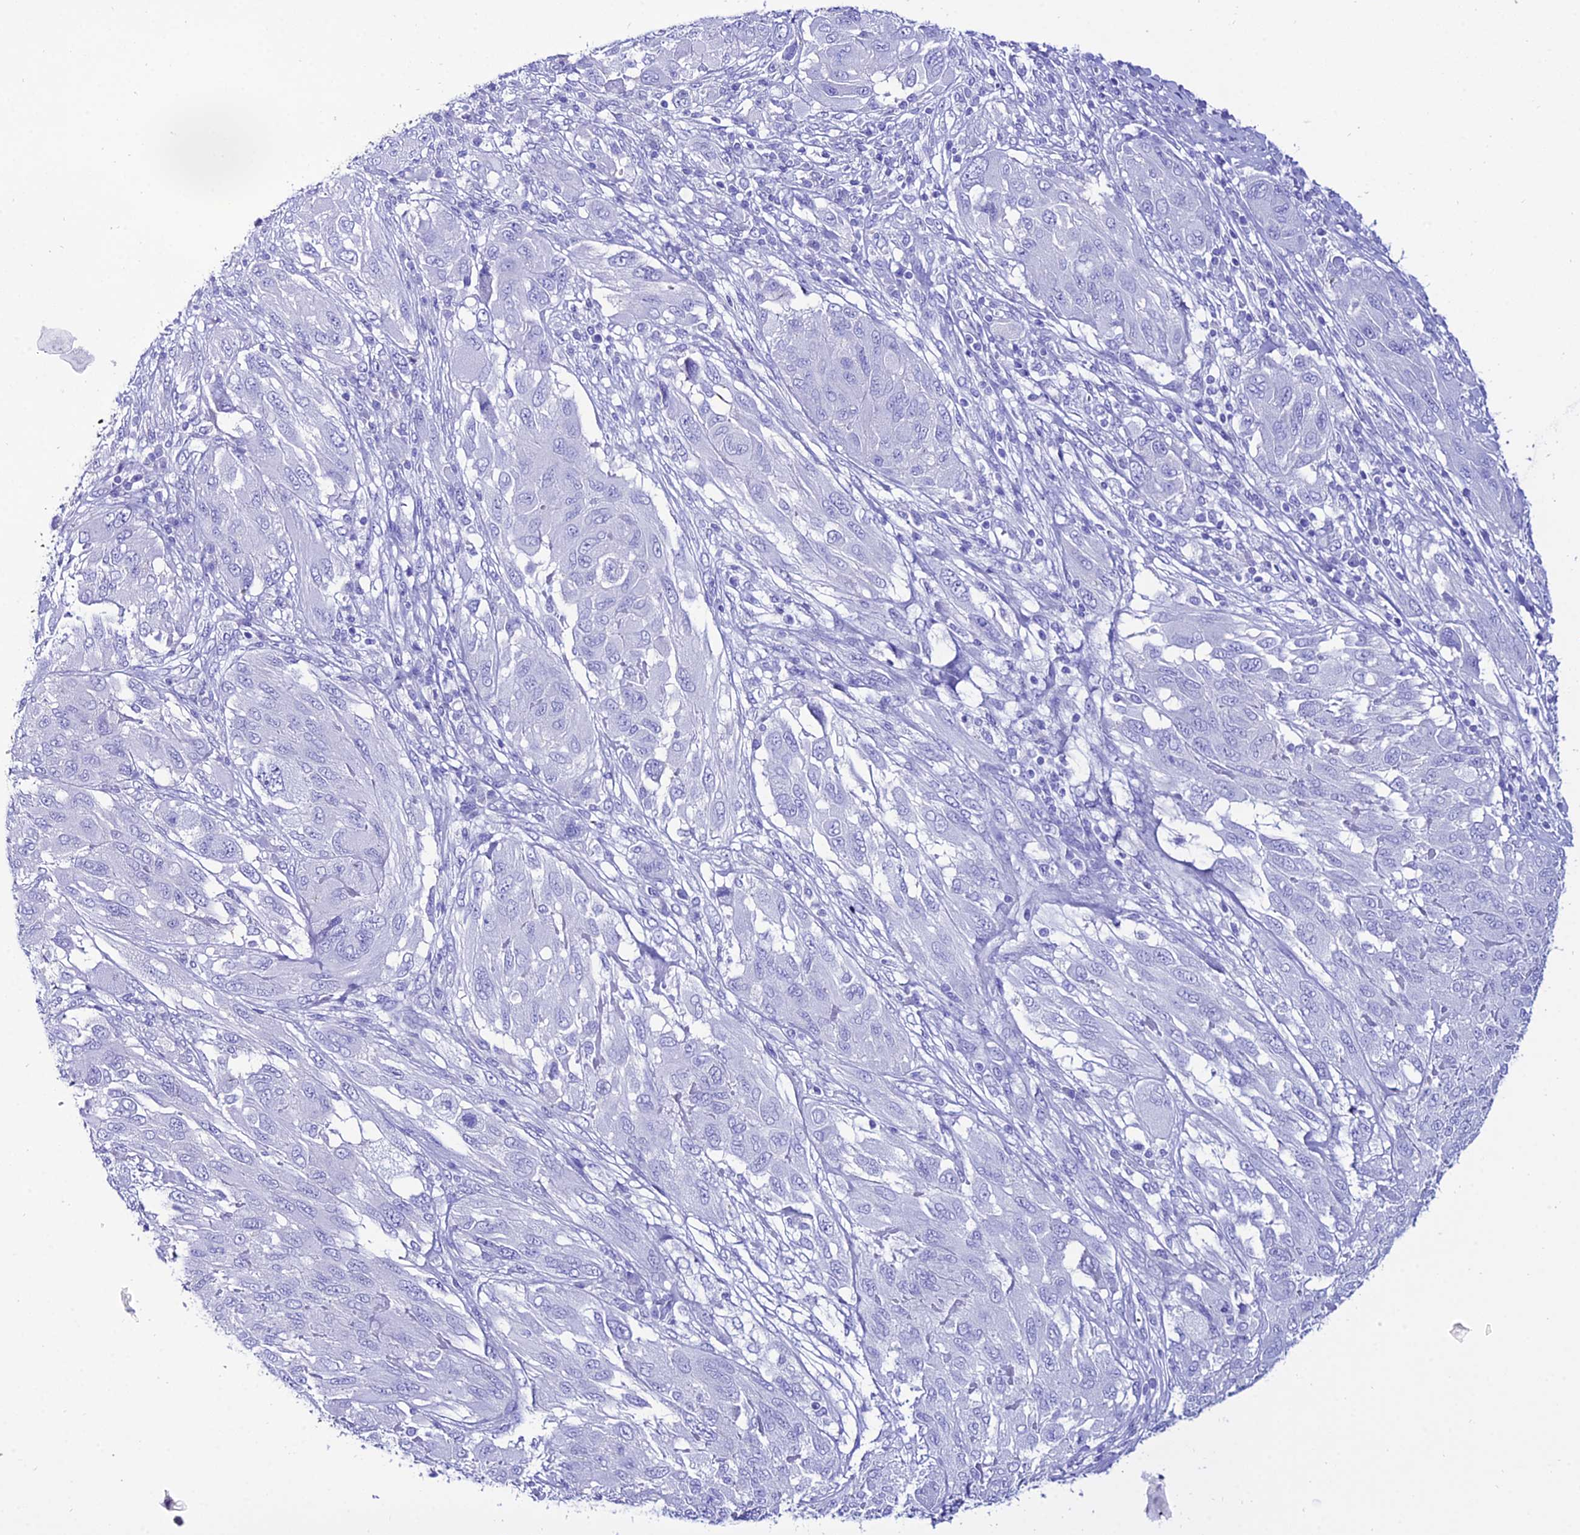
{"staining": {"intensity": "negative", "quantity": "none", "location": "none"}, "tissue": "melanoma", "cell_type": "Tumor cells", "image_type": "cancer", "snomed": [{"axis": "morphology", "description": "Malignant melanoma, NOS"}, {"axis": "topography", "description": "Skin"}], "caption": "The histopathology image shows no staining of tumor cells in malignant melanoma.", "gene": "OR4D5", "patient": {"sex": "female", "age": 91}}